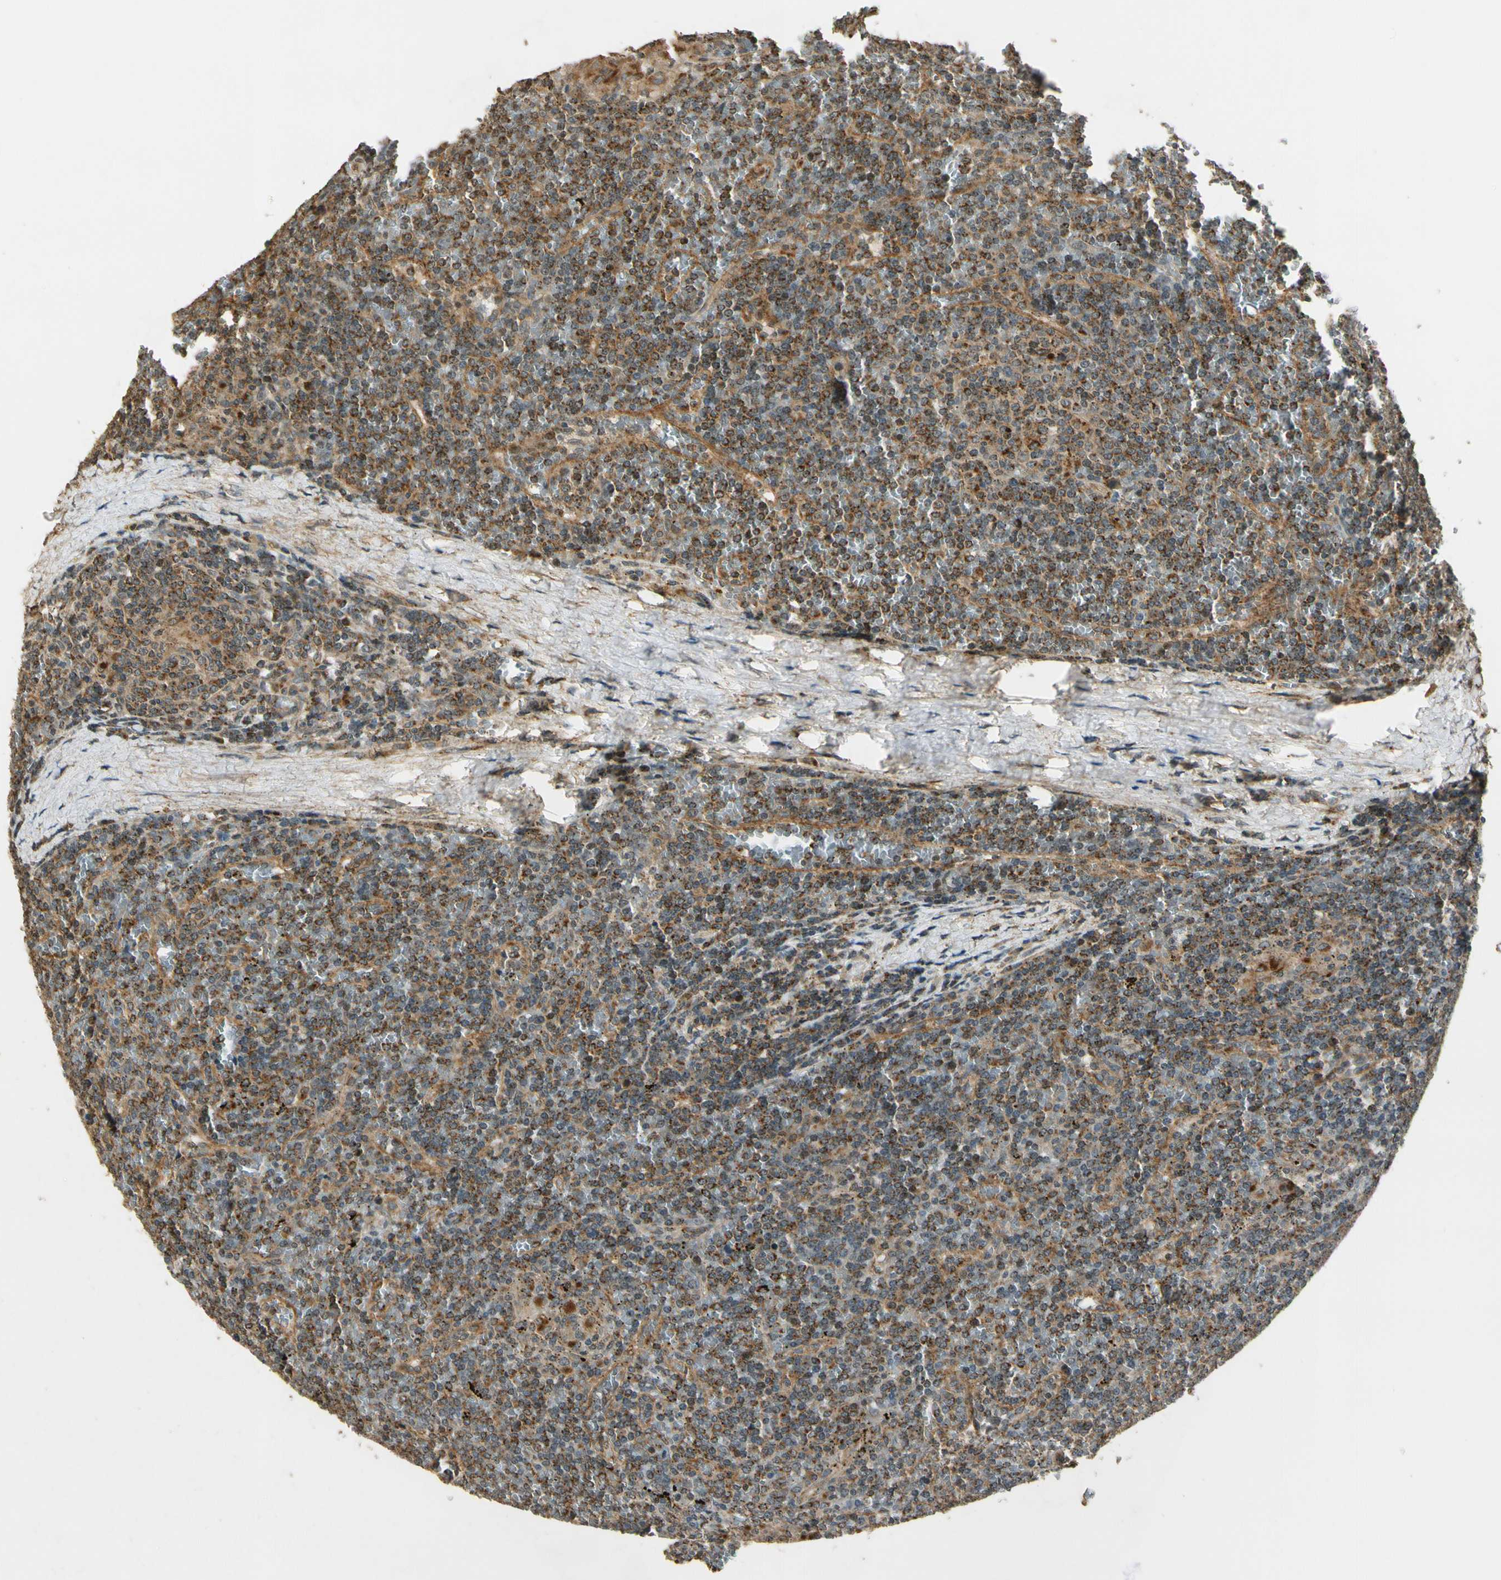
{"staining": {"intensity": "moderate", "quantity": ">75%", "location": "cytoplasmic/membranous"}, "tissue": "lymphoma", "cell_type": "Tumor cells", "image_type": "cancer", "snomed": [{"axis": "morphology", "description": "Malignant lymphoma, non-Hodgkin's type, Low grade"}, {"axis": "topography", "description": "Spleen"}], "caption": "Immunohistochemistry histopathology image of neoplastic tissue: human lymphoma stained using IHC exhibits medium levels of moderate protein expression localized specifically in the cytoplasmic/membranous of tumor cells, appearing as a cytoplasmic/membranous brown color.", "gene": "LAMTOR1", "patient": {"sex": "female", "age": 19}}